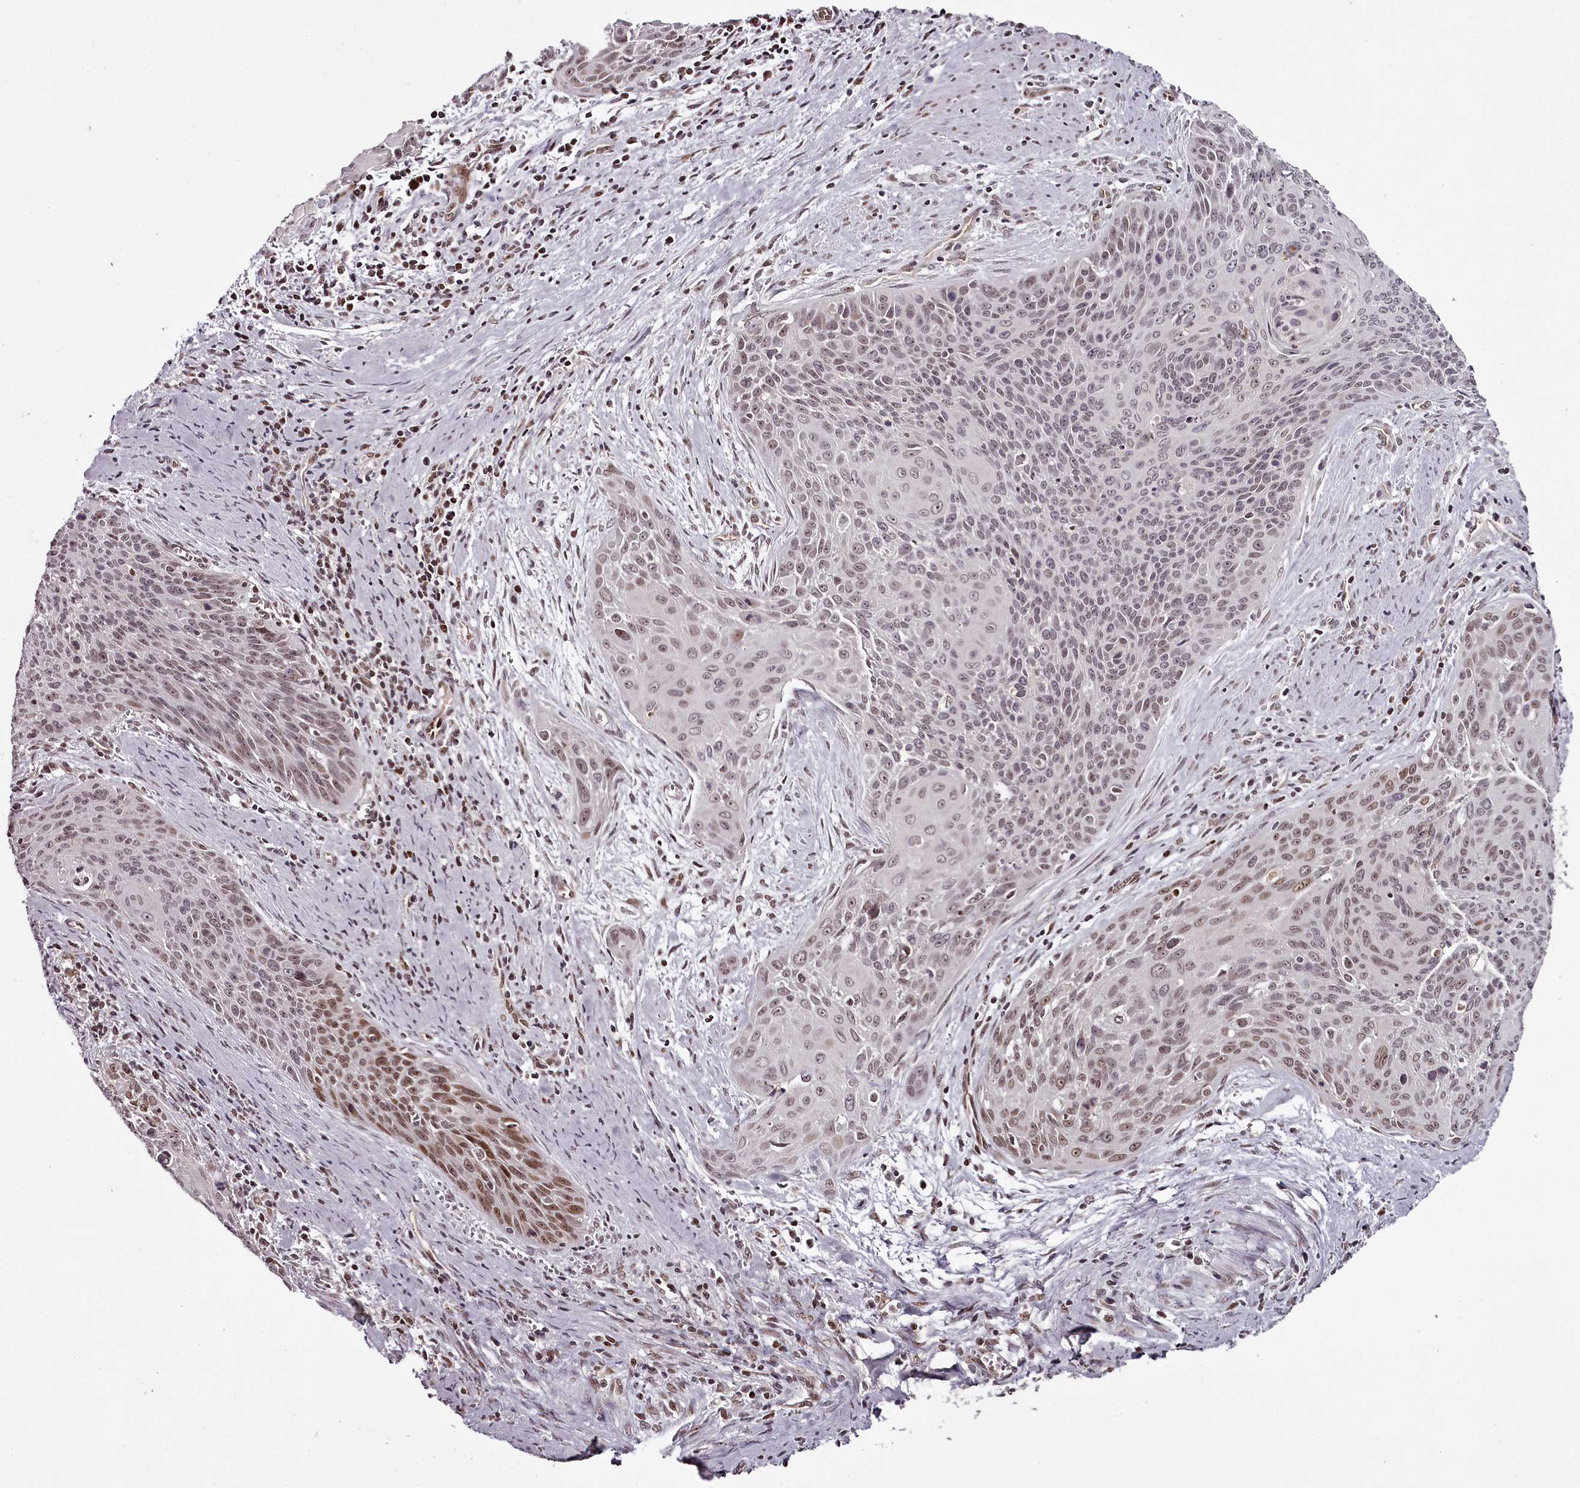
{"staining": {"intensity": "moderate", "quantity": "<25%", "location": "nuclear"}, "tissue": "cervical cancer", "cell_type": "Tumor cells", "image_type": "cancer", "snomed": [{"axis": "morphology", "description": "Squamous cell carcinoma, NOS"}, {"axis": "topography", "description": "Cervix"}], "caption": "Immunohistochemical staining of cervical cancer exhibits low levels of moderate nuclear staining in about <25% of tumor cells.", "gene": "THYN1", "patient": {"sex": "female", "age": 55}}